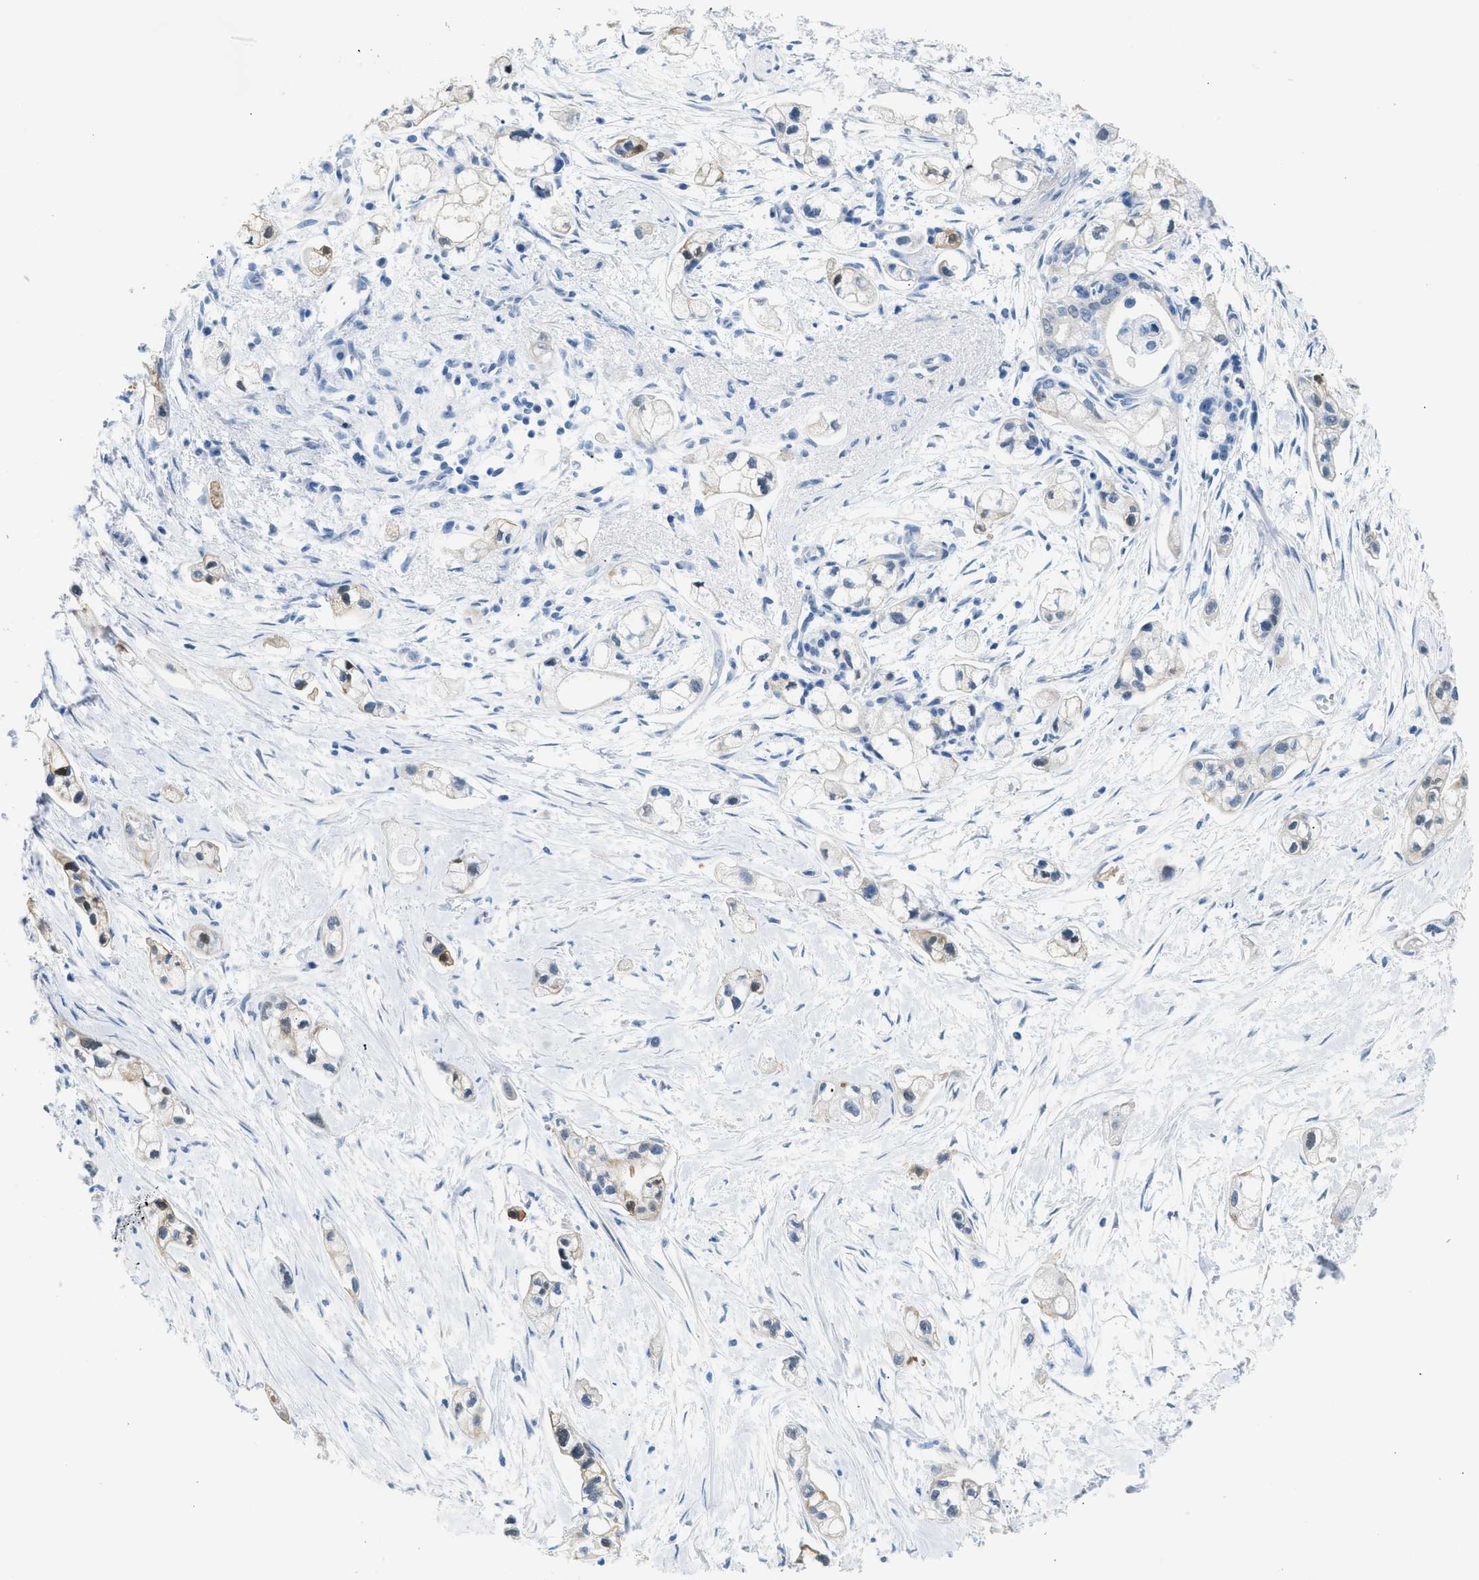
{"staining": {"intensity": "weak", "quantity": "<25%", "location": "cytoplasmic/membranous"}, "tissue": "pancreatic cancer", "cell_type": "Tumor cells", "image_type": "cancer", "snomed": [{"axis": "morphology", "description": "Adenocarcinoma, NOS"}, {"axis": "topography", "description": "Pancreas"}], "caption": "An immunohistochemistry (IHC) micrograph of pancreatic cancer (adenocarcinoma) is shown. There is no staining in tumor cells of pancreatic cancer (adenocarcinoma).", "gene": "SPAM1", "patient": {"sex": "male", "age": 74}}